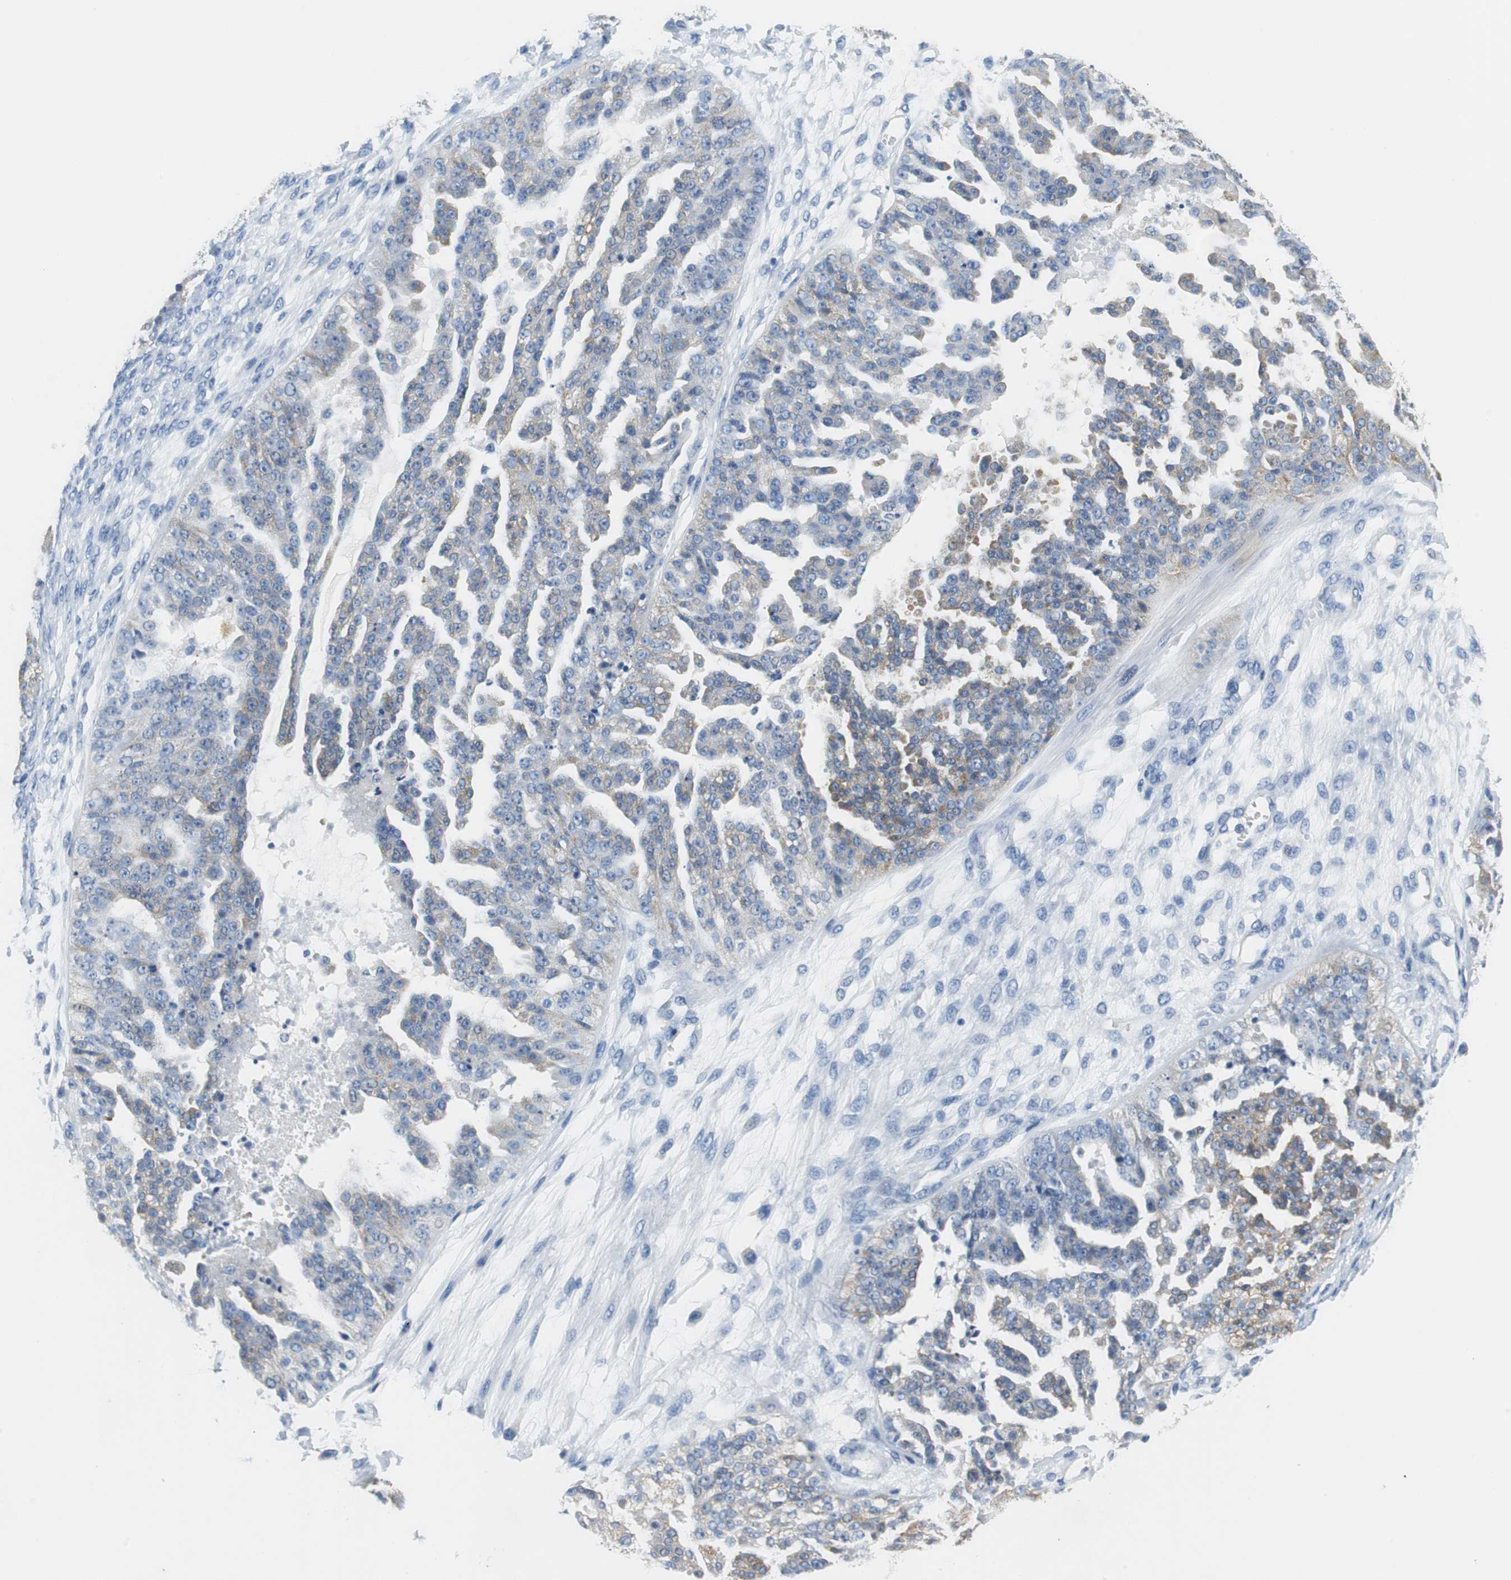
{"staining": {"intensity": "negative", "quantity": "none", "location": "none"}, "tissue": "ovarian cancer", "cell_type": "Tumor cells", "image_type": "cancer", "snomed": [{"axis": "morphology", "description": "Carcinoma, NOS"}, {"axis": "topography", "description": "Soft tissue"}, {"axis": "topography", "description": "Ovary"}], "caption": "Immunohistochemistry (IHC) image of neoplastic tissue: human ovarian cancer (carcinoma) stained with DAB shows no significant protein positivity in tumor cells.", "gene": "TEX264", "patient": {"sex": "female", "age": 54}}